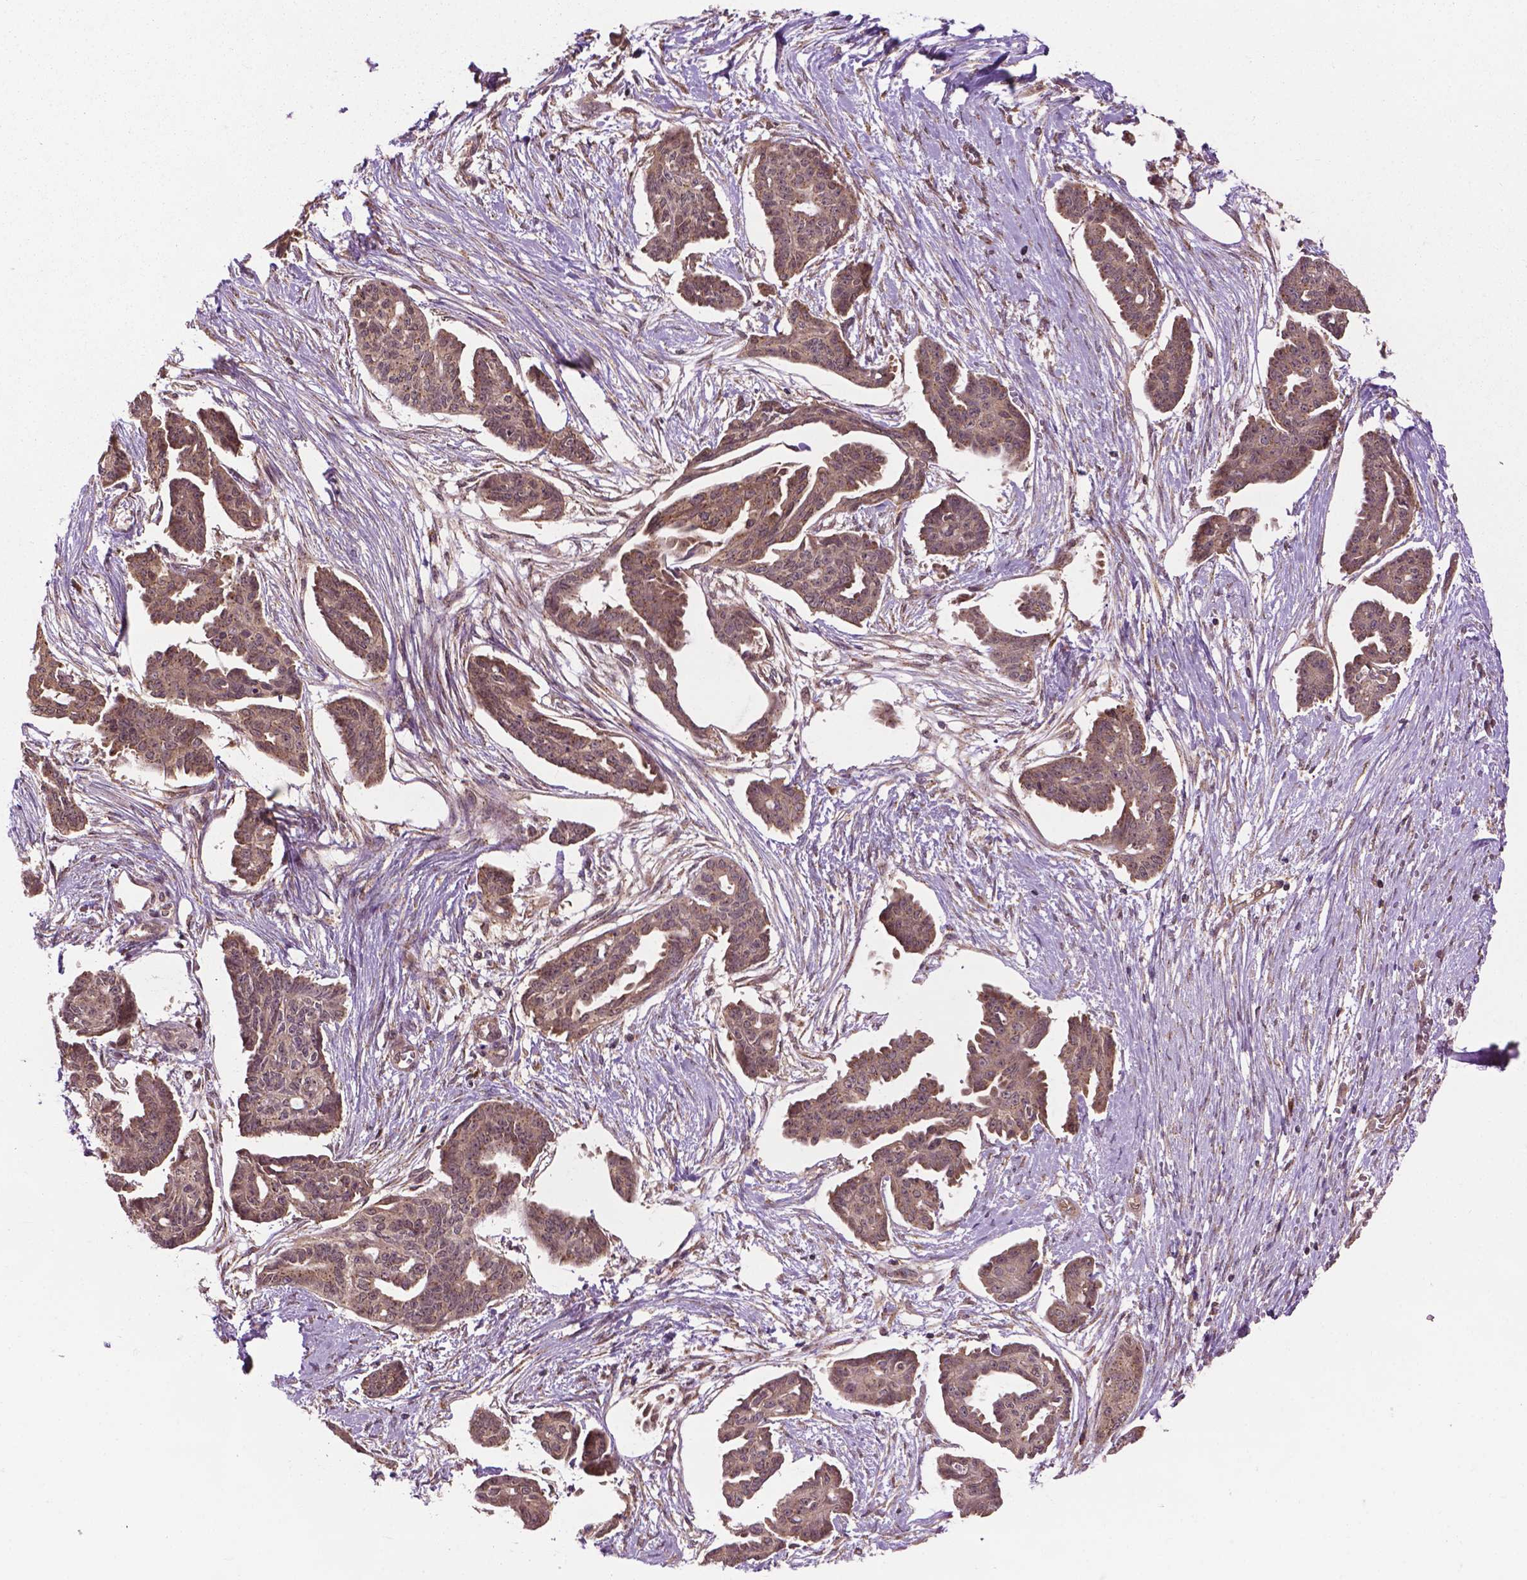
{"staining": {"intensity": "moderate", "quantity": ">75%", "location": "cytoplasmic/membranous"}, "tissue": "ovarian cancer", "cell_type": "Tumor cells", "image_type": "cancer", "snomed": [{"axis": "morphology", "description": "Cystadenocarcinoma, serous, NOS"}, {"axis": "topography", "description": "Ovary"}], "caption": "Tumor cells show medium levels of moderate cytoplasmic/membranous expression in approximately >75% of cells in serous cystadenocarcinoma (ovarian).", "gene": "PPP1CB", "patient": {"sex": "female", "age": 71}}